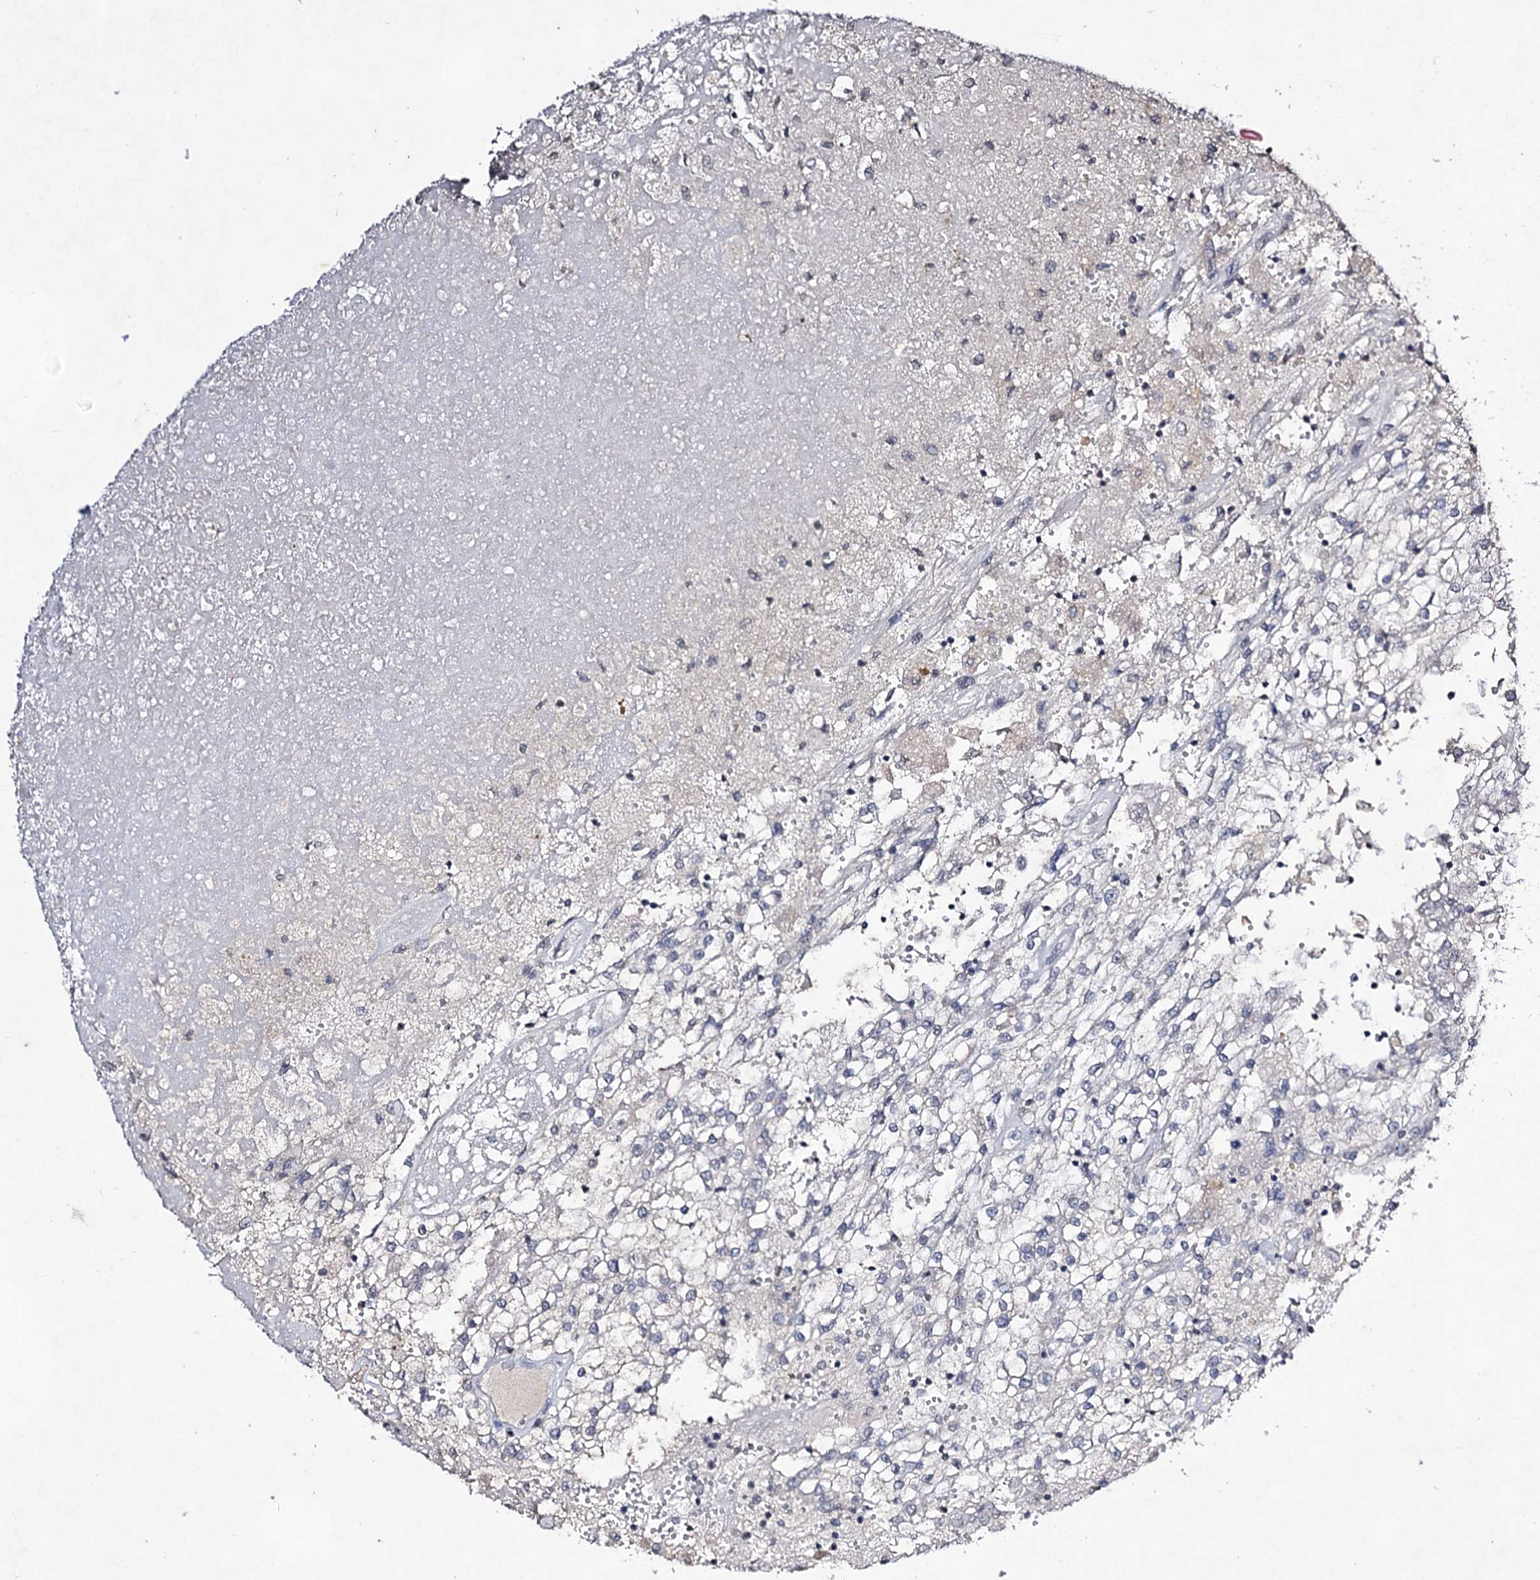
{"staining": {"intensity": "negative", "quantity": "none", "location": "none"}, "tissue": "renal cancer", "cell_type": "Tumor cells", "image_type": "cancer", "snomed": [{"axis": "morphology", "description": "Adenocarcinoma, NOS"}, {"axis": "topography", "description": "Kidney"}], "caption": "IHC of renal adenocarcinoma demonstrates no staining in tumor cells. Nuclei are stained in blue.", "gene": "PLIN1", "patient": {"sex": "female", "age": 52}}